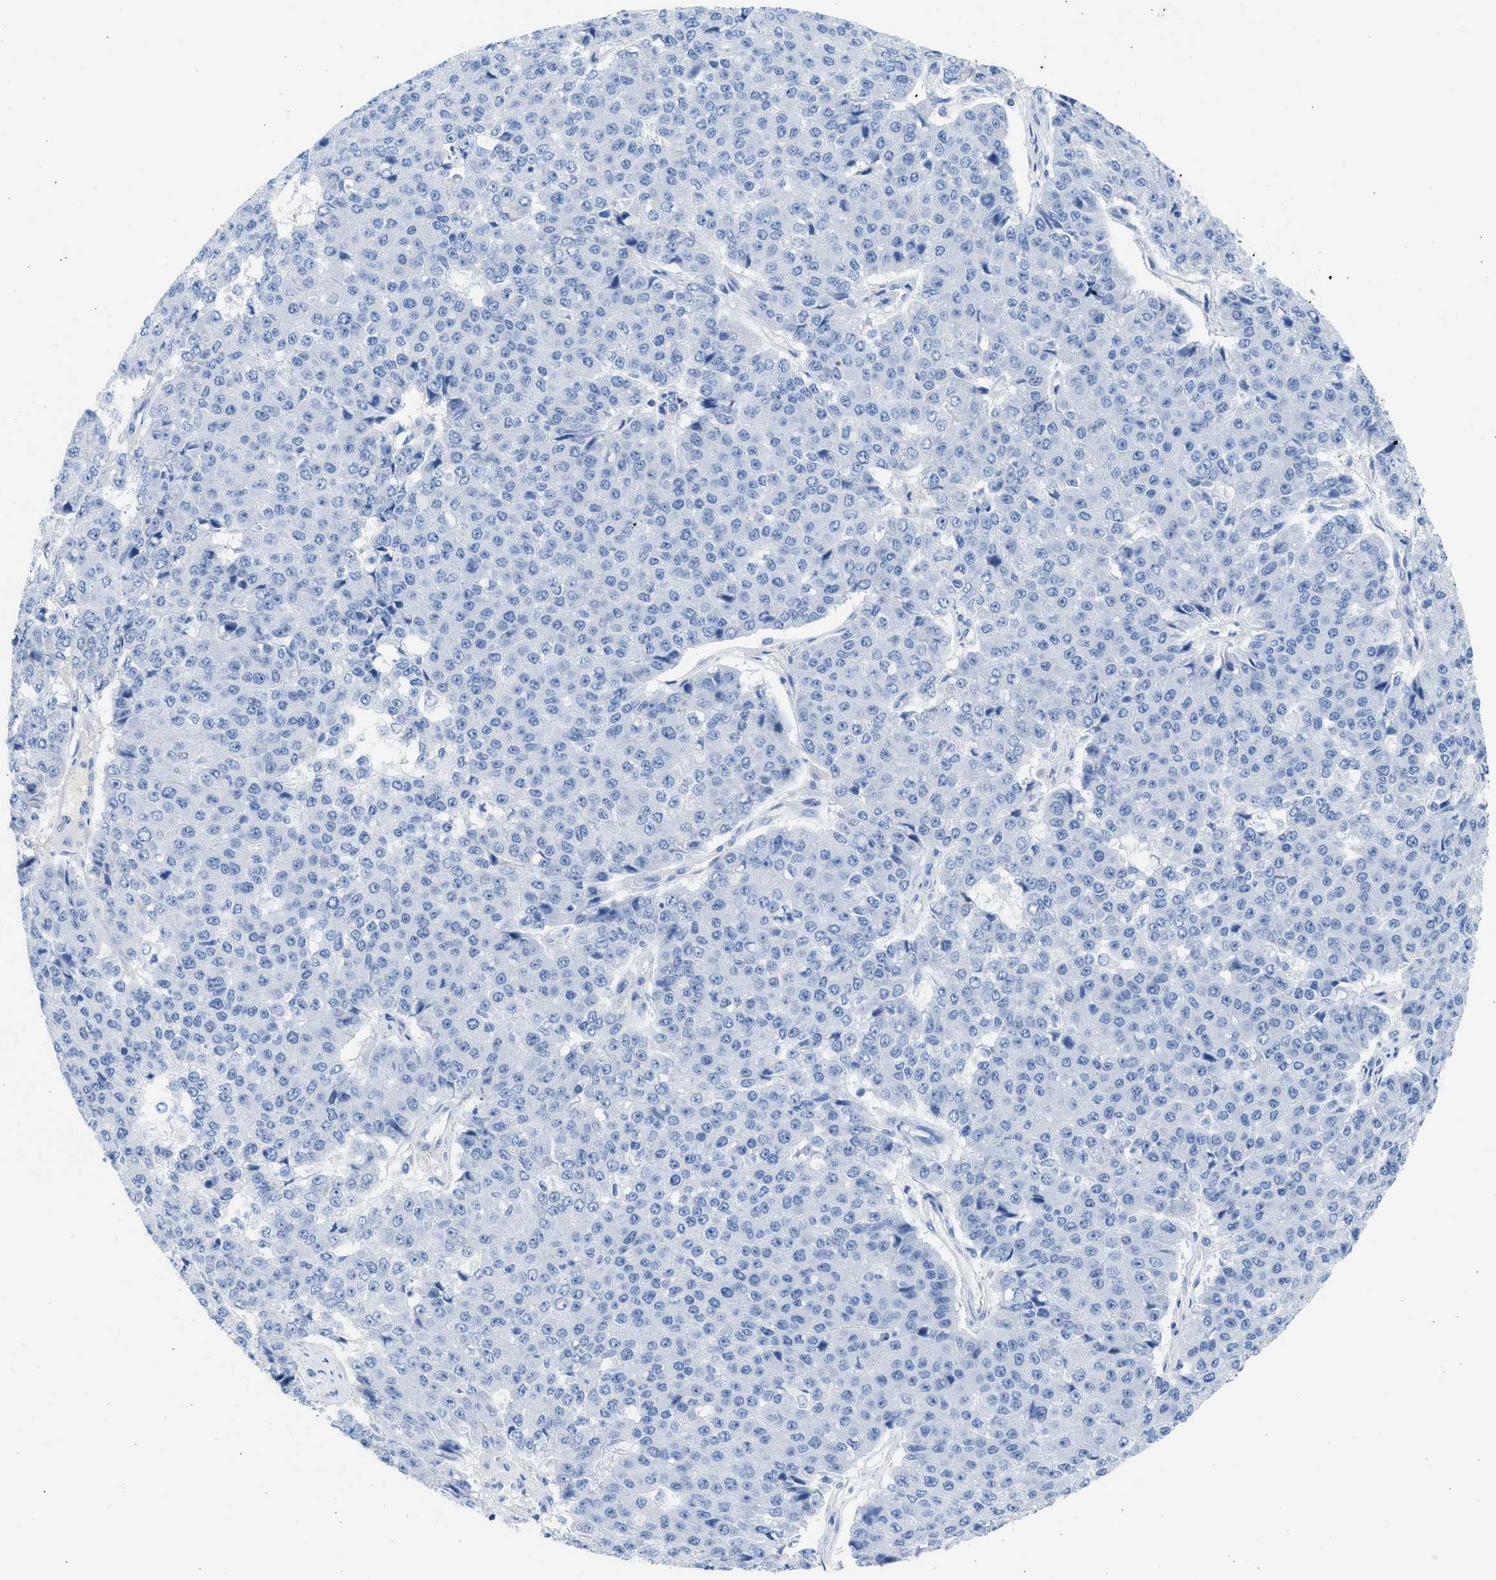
{"staining": {"intensity": "negative", "quantity": "none", "location": "none"}, "tissue": "pancreatic cancer", "cell_type": "Tumor cells", "image_type": "cancer", "snomed": [{"axis": "morphology", "description": "Adenocarcinoma, NOS"}, {"axis": "topography", "description": "Pancreas"}], "caption": "There is no significant staining in tumor cells of adenocarcinoma (pancreatic).", "gene": "SPATA3", "patient": {"sex": "male", "age": 50}}